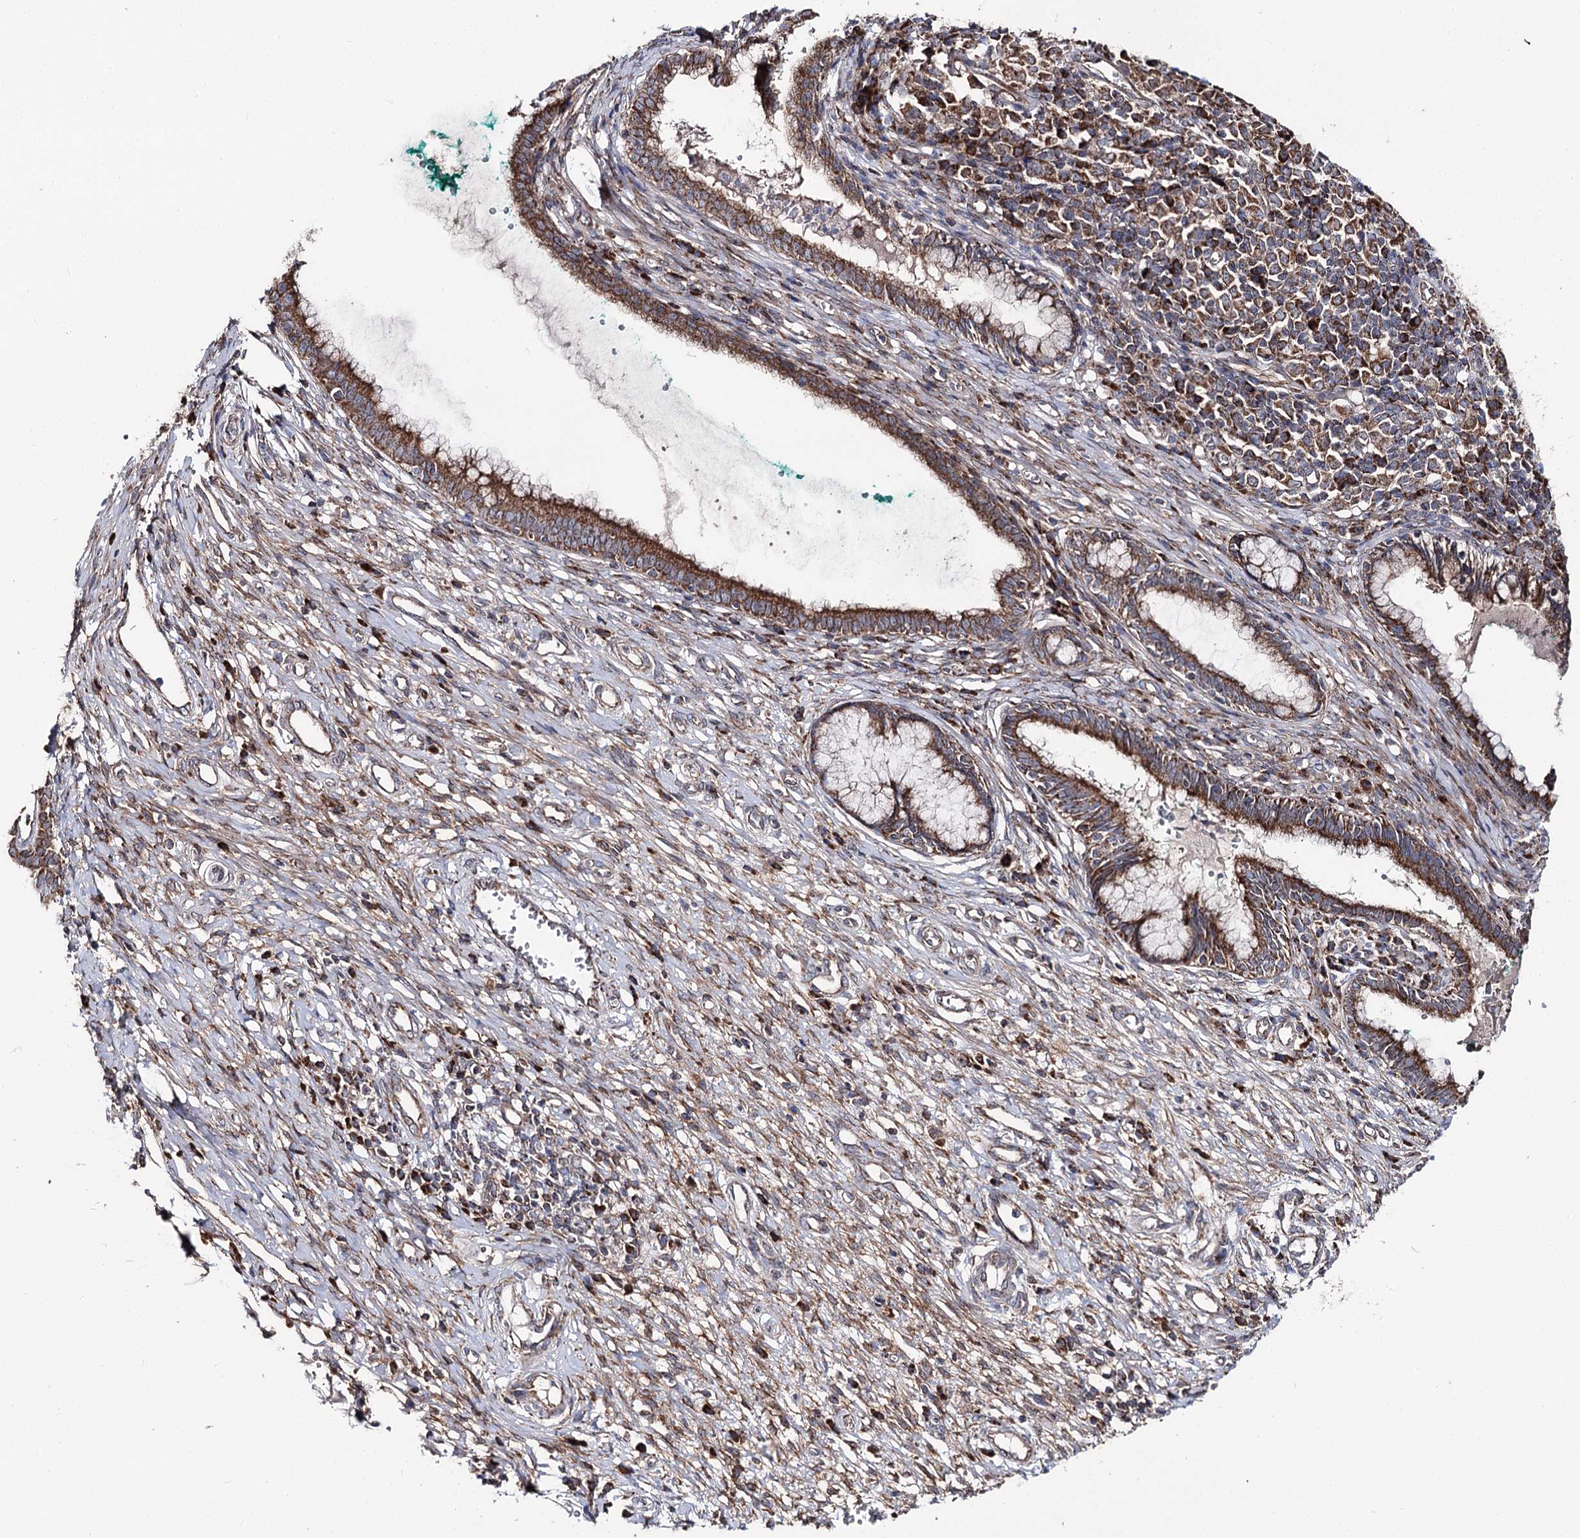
{"staining": {"intensity": "moderate", "quantity": "25%-75%", "location": "cytoplasmic/membranous"}, "tissue": "cervix", "cell_type": "Glandular cells", "image_type": "normal", "snomed": [{"axis": "morphology", "description": "Normal tissue, NOS"}, {"axis": "morphology", "description": "Adenocarcinoma, NOS"}, {"axis": "topography", "description": "Cervix"}], "caption": "Cervix stained with a brown dye demonstrates moderate cytoplasmic/membranous positive positivity in about 25%-75% of glandular cells.", "gene": "MSANTD2", "patient": {"sex": "female", "age": 29}}